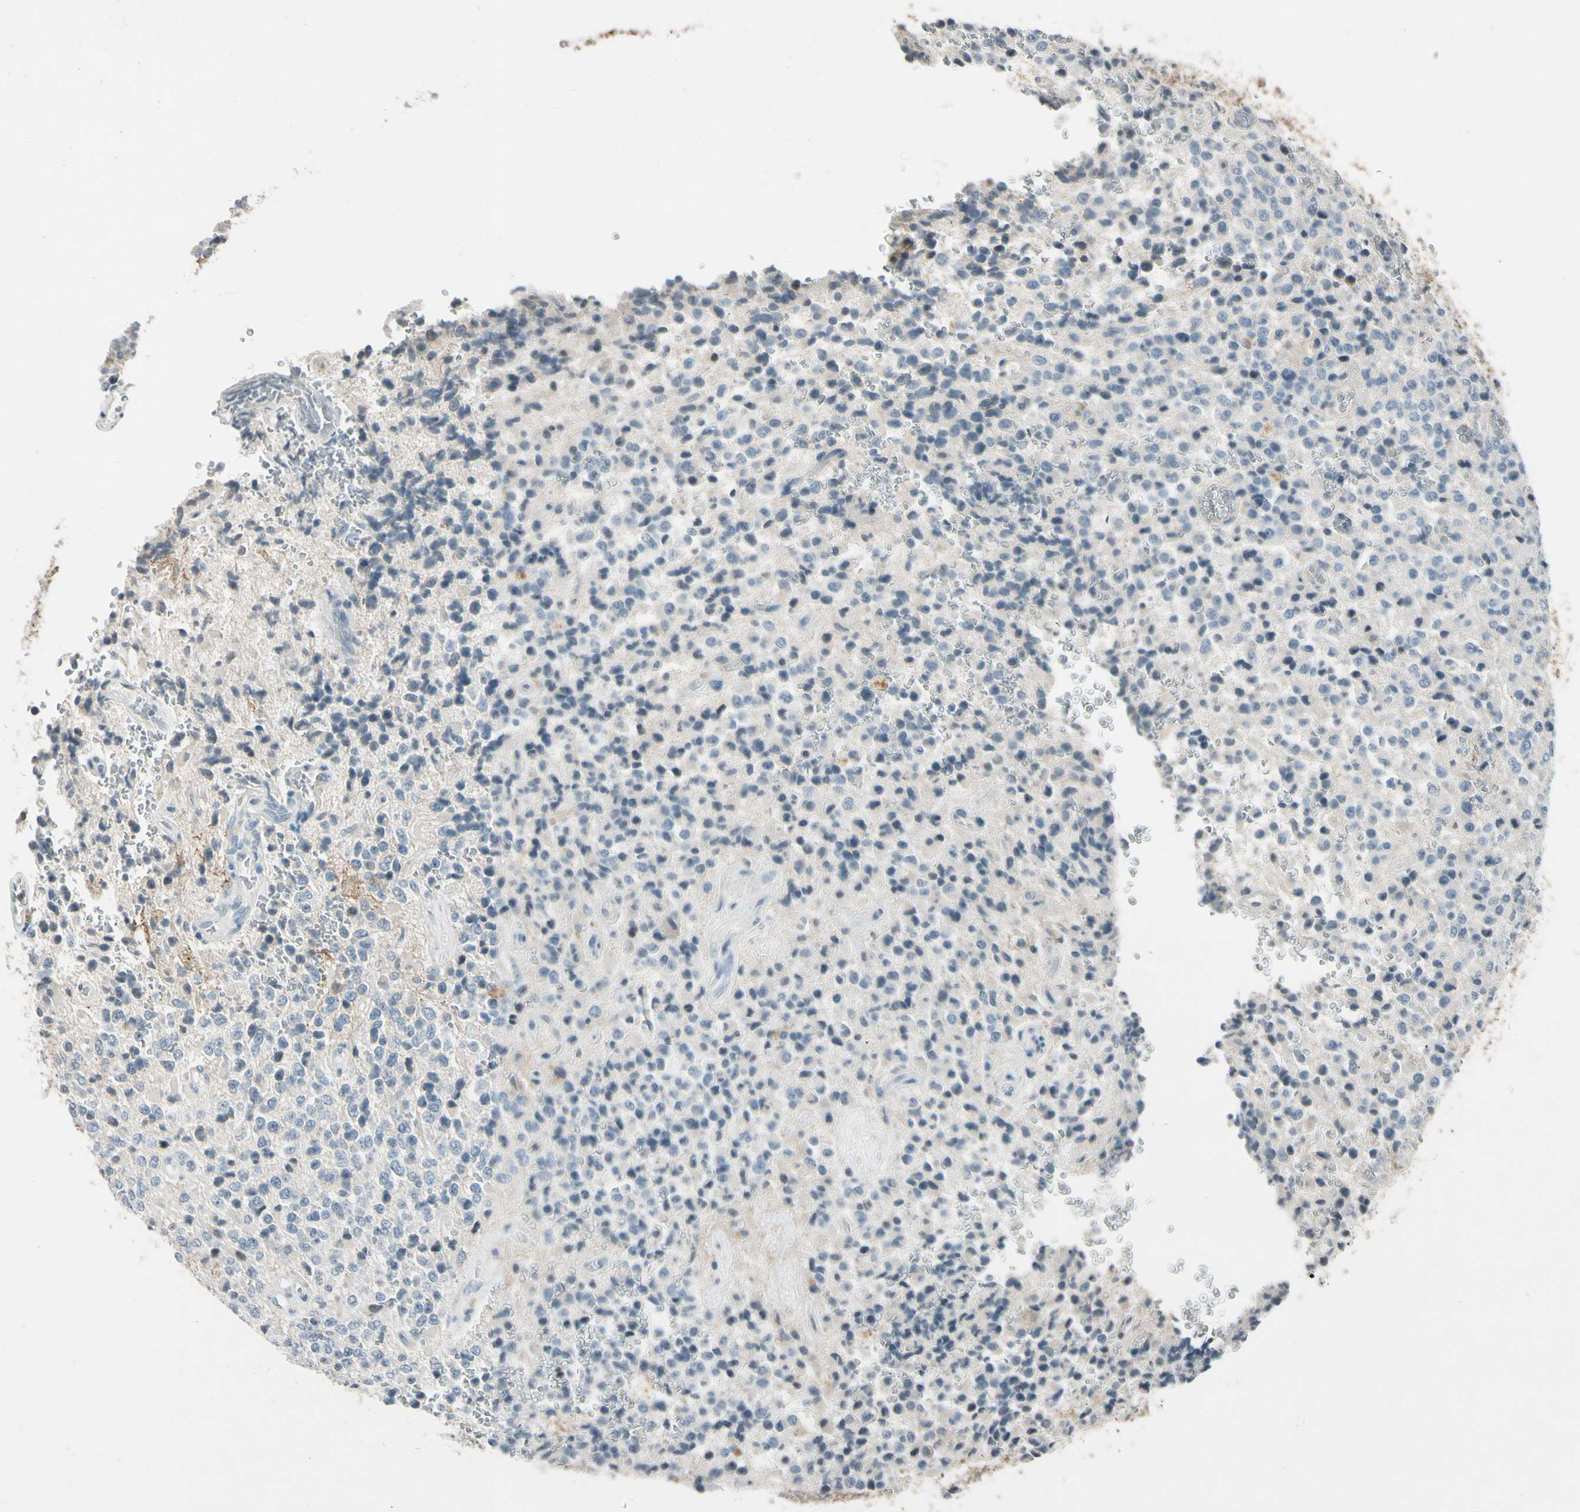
{"staining": {"intensity": "negative", "quantity": "none", "location": "none"}, "tissue": "glioma", "cell_type": "Tumor cells", "image_type": "cancer", "snomed": [{"axis": "morphology", "description": "Glioma, malignant, High grade"}, {"axis": "topography", "description": "pancreas cauda"}], "caption": "Protein analysis of glioma reveals no significant expression in tumor cells.", "gene": "PDPN", "patient": {"sex": "male", "age": 60}}